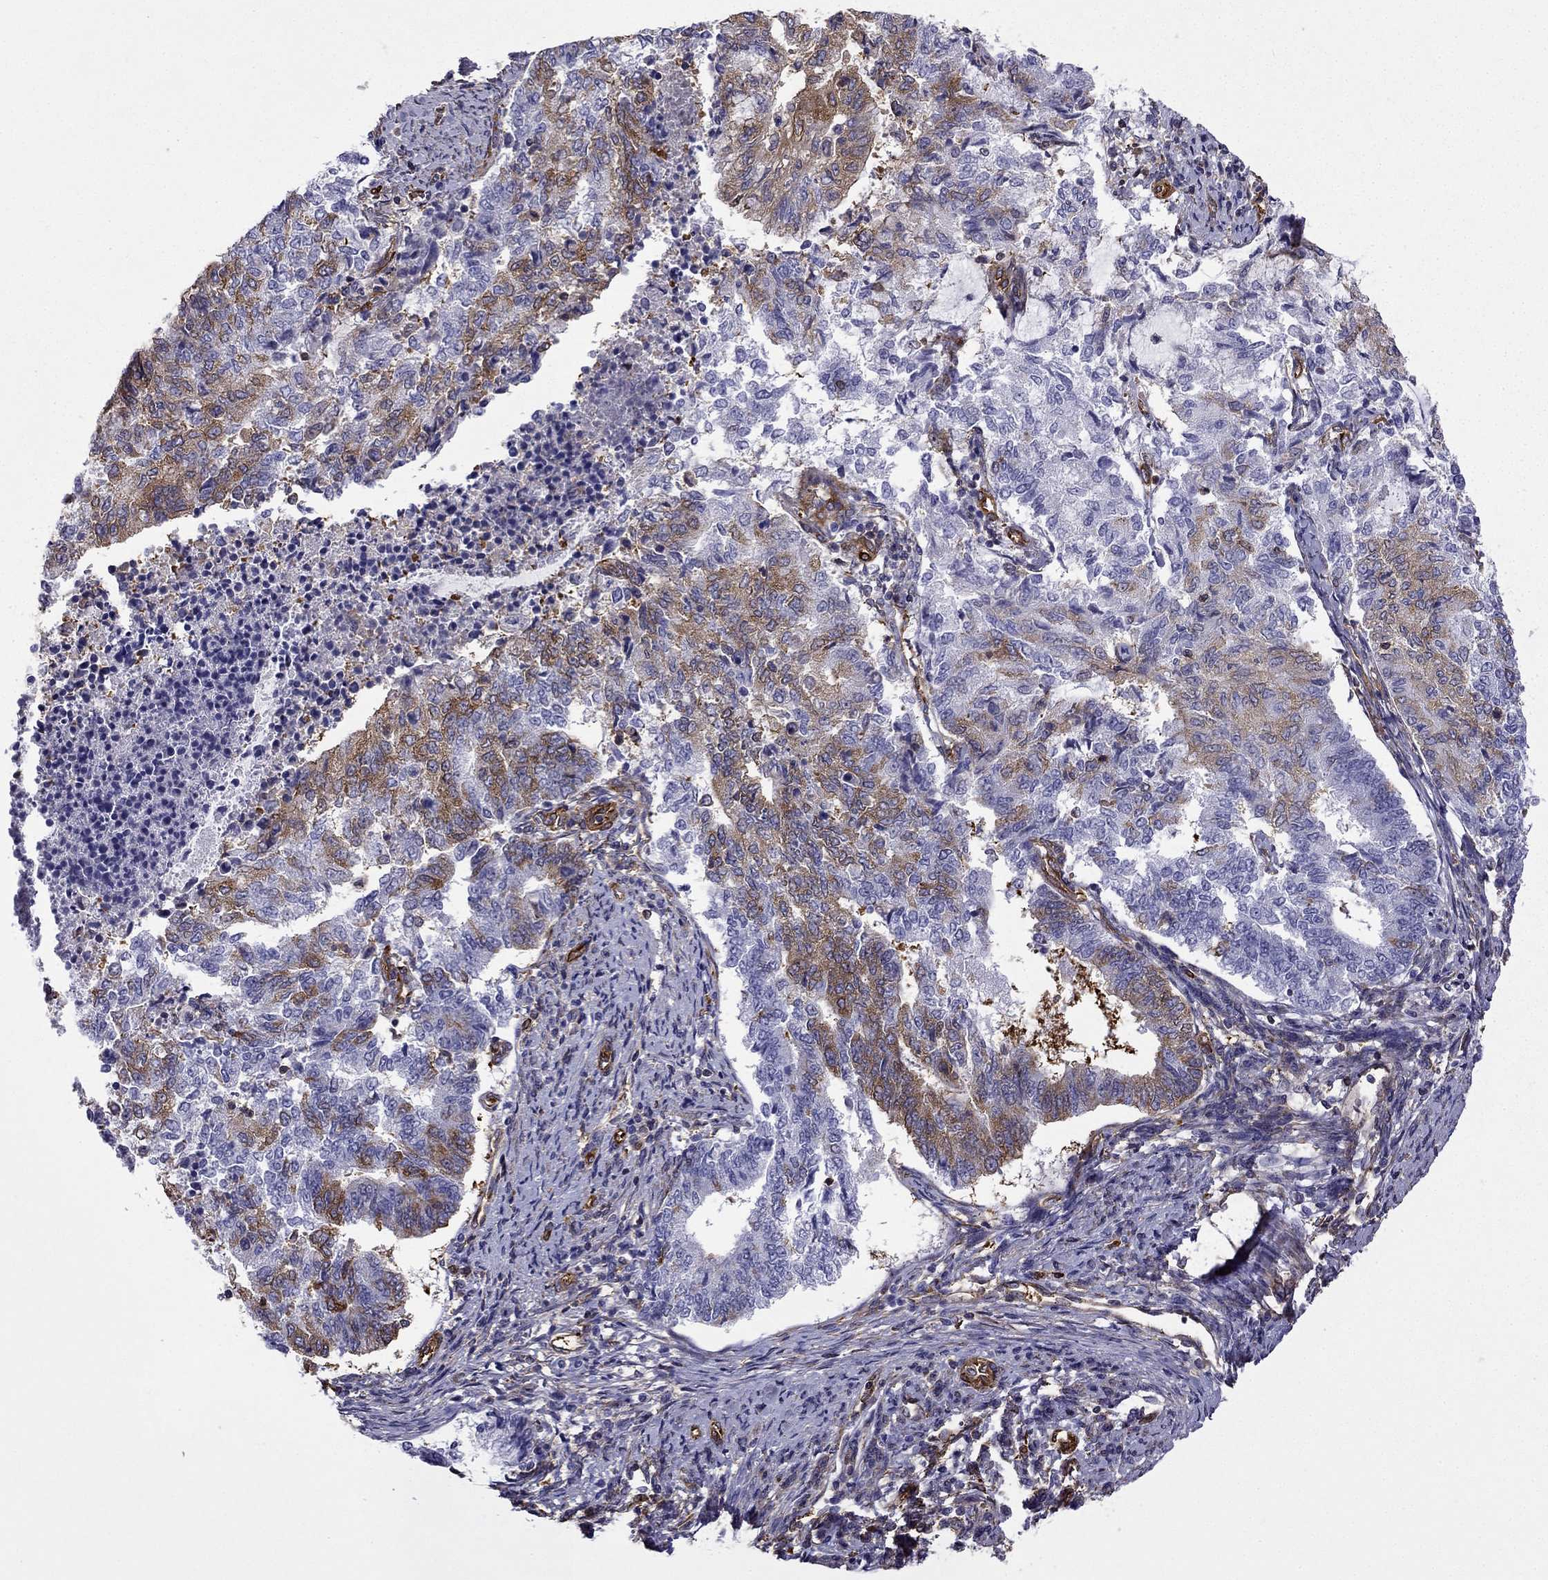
{"staining": {"intensity": "moderate", "quantity": "25%-75%", "location": "cytoplasmic/membranous"}, "tissue": "endometrial cancer", "cell_type": "Tumor cells", "image_type": "cancer", "snomed": [{"axis": "morphology", "description": "Adenocarcinoma, NOS"}, {"axis": "topography", "description": "Endometrium"}], "caption": "A micrograph showing moderate cytoplasmic/membranous staining in approximately 25%-75% of tumor cells in endometrial cancer, as visualized by brown immunohistochemical staining.", "gene": "MAP4", "patient": {"sex": "female", "age": 65}}